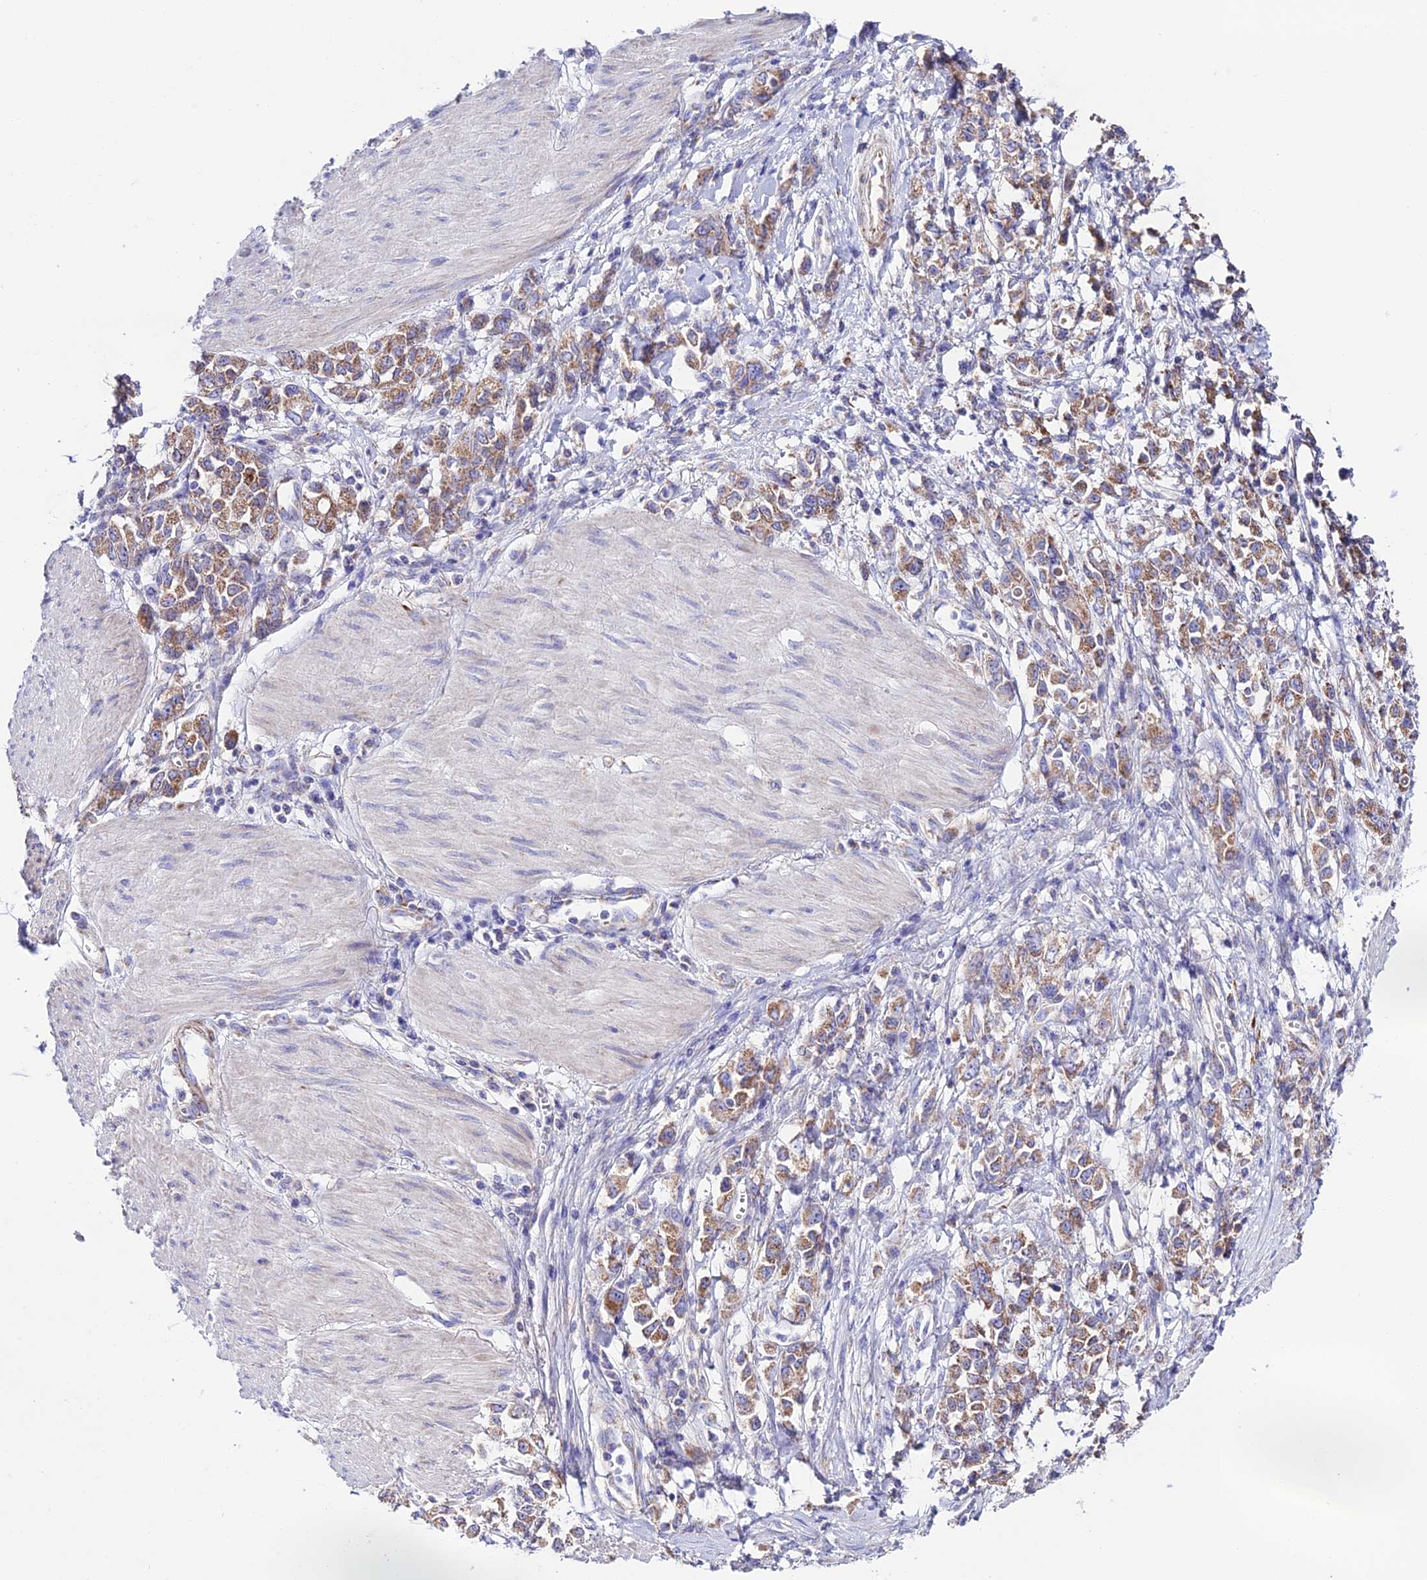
{"staining": {"intensity": "moderate", "quantity": ">75%", "location": "cytoplasmic/membranous"}, "tissue": "stomach cancer", "cell_type": "Tumor cells", "image_type": "cancer", "snomed": [{"axis": "morphology", "description": "Adenocarcinoma, NOS"}, {"axis": "topography", "description": "Stomach"}], "caption": "Approximately >75% of tumor cells in adenocarcinoma (stomach) demonstrate moderate cytoplasmic/membranous protein staining as visualized by brown immunohistochemical staining.", "gene": "HSDL2", "patient": {"sex": "female", "age": 76}}